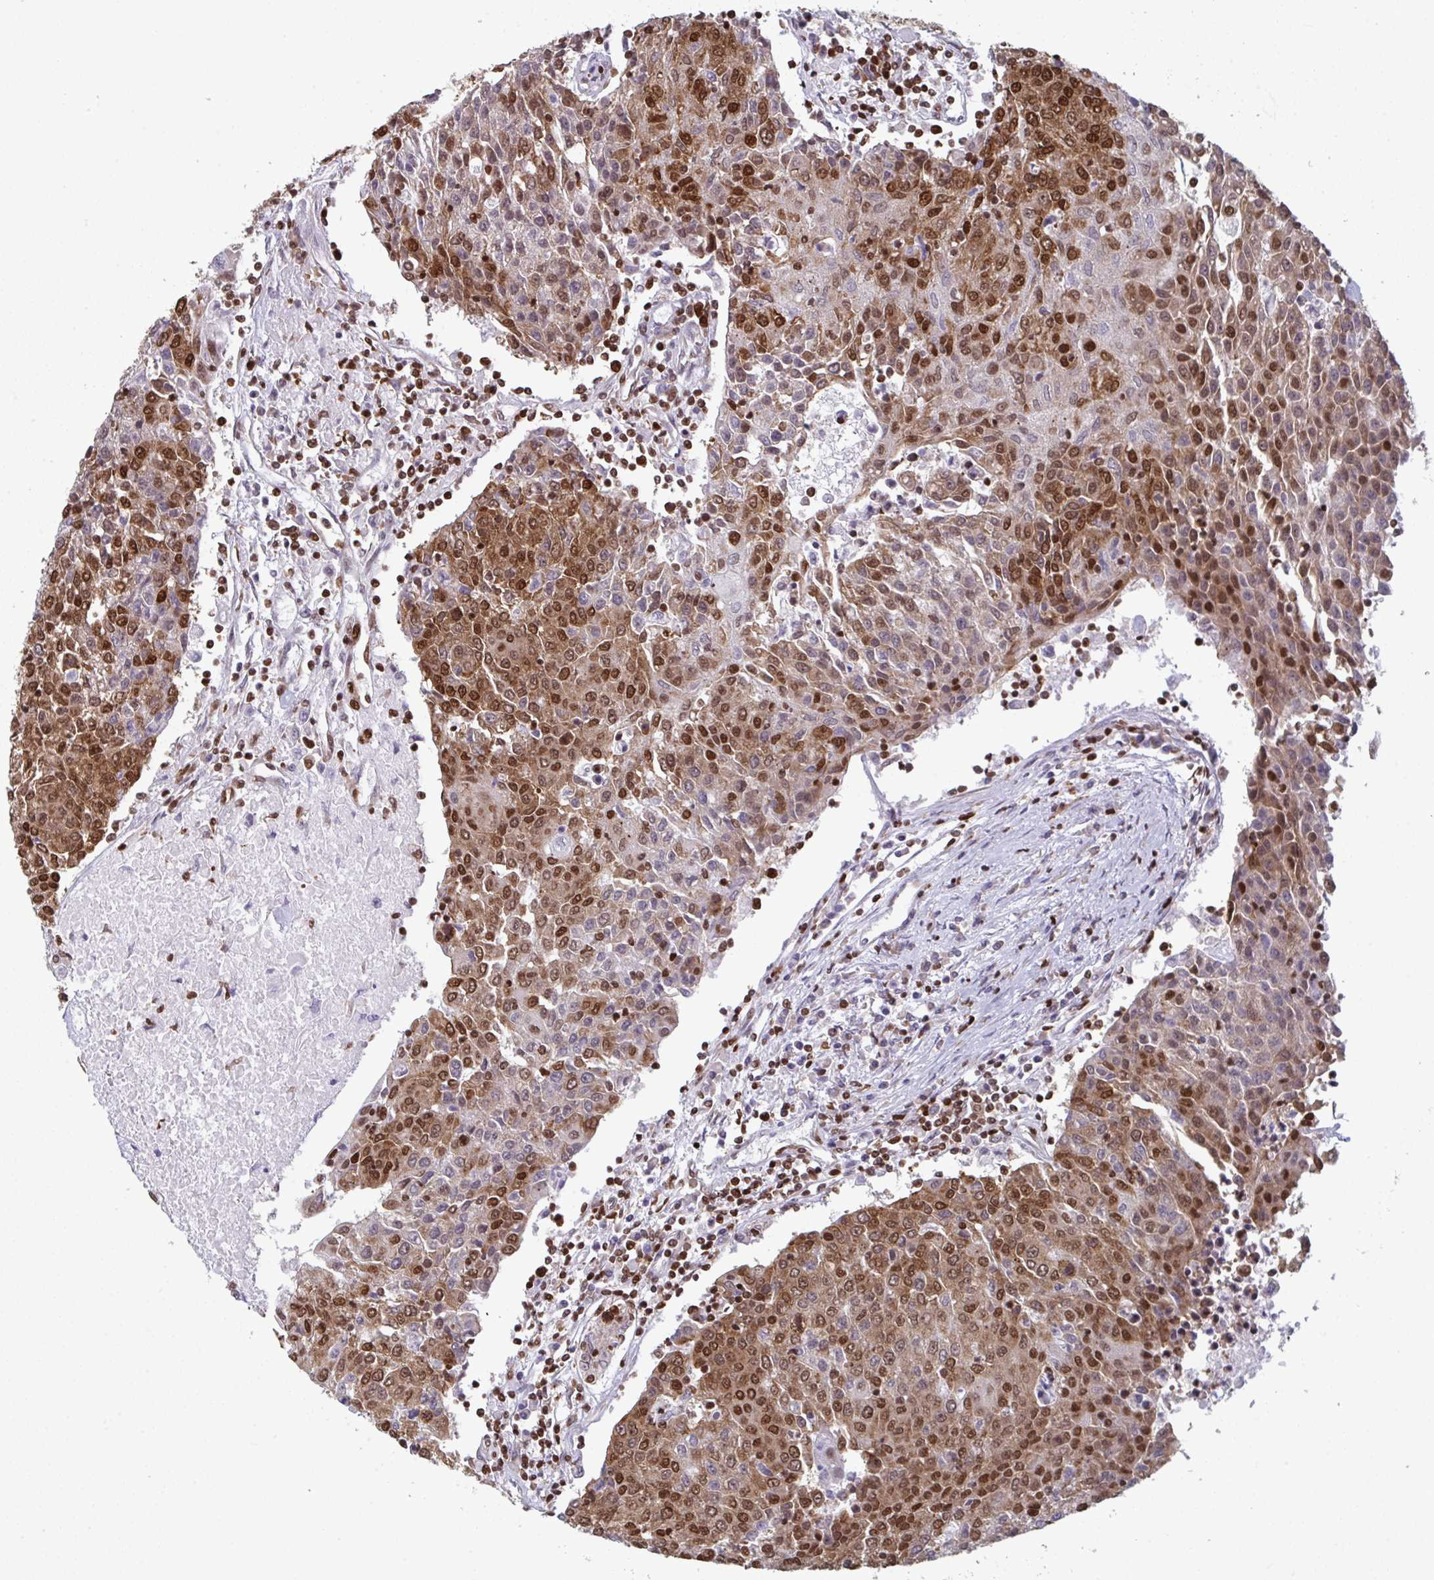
{"staining": {"intensity": "strong", "quantity": ">75%", "location": "cytoplasmic/membranous,nuclear"}, "tissue": "urothelial cancer", "cell_type": "Tumor cells", "image_type": "cancer", "snomed": [{"axis": "morphology", "description": "Urothelial carcinoma, High grade"}, {"axis": "topography", "description": "Urinary bladder"}], "caption": "The micrograph demonstrates a brown stain indicating the presence of a protein in the cytoplasmic/membranous and nuclear of tumor cells in urothelial cancer.", "gene": "GAR1", "patient": {"sex": "female", "age": 85}}